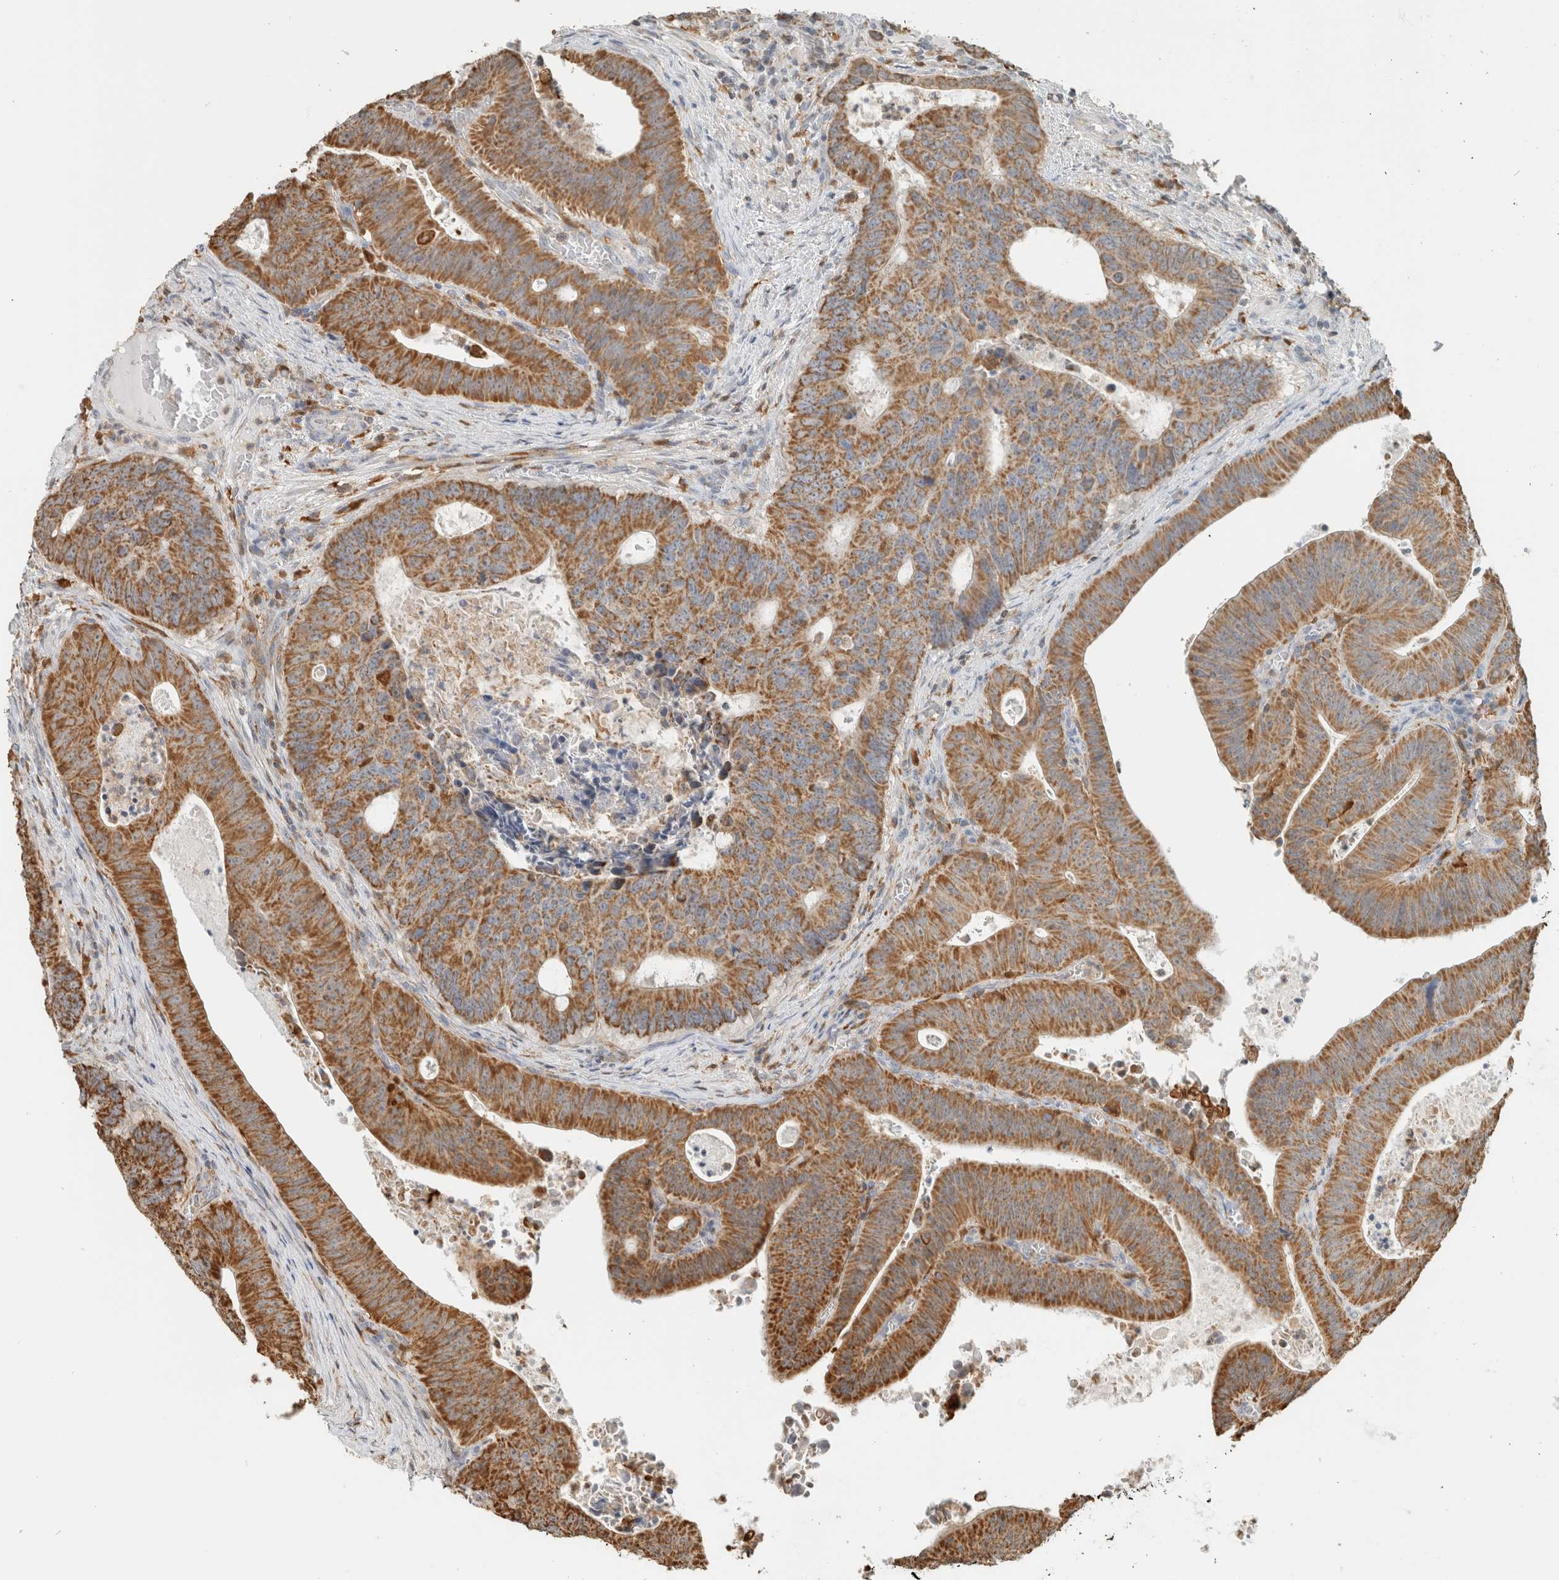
{"staining": {"intensity": "moderate", "quantity": ">75%", "location": "cytoplasmic/membranous"}, "tissue": "colorectal cancer", "cell_type": "Tumor cells", "image_type": "cancer", "snomed": [{"axis": "morphology", "description": "Adenocarcinoma, NOS"}, {"axis": "topography", "description": "Colon"}], "caption": "High-magnification brightfield microscopy of colorectal cancer stained with DAB (3,3'-diaminobenzidine) (brown) and counterstained with hematoxylin (blue). tumor cells exhibit moderate cytoplasmic/membranous staining is appreciated in approximately>75% of cells.", "gene": "CAPG", "patient": {"sex": "male", "age": 87}}